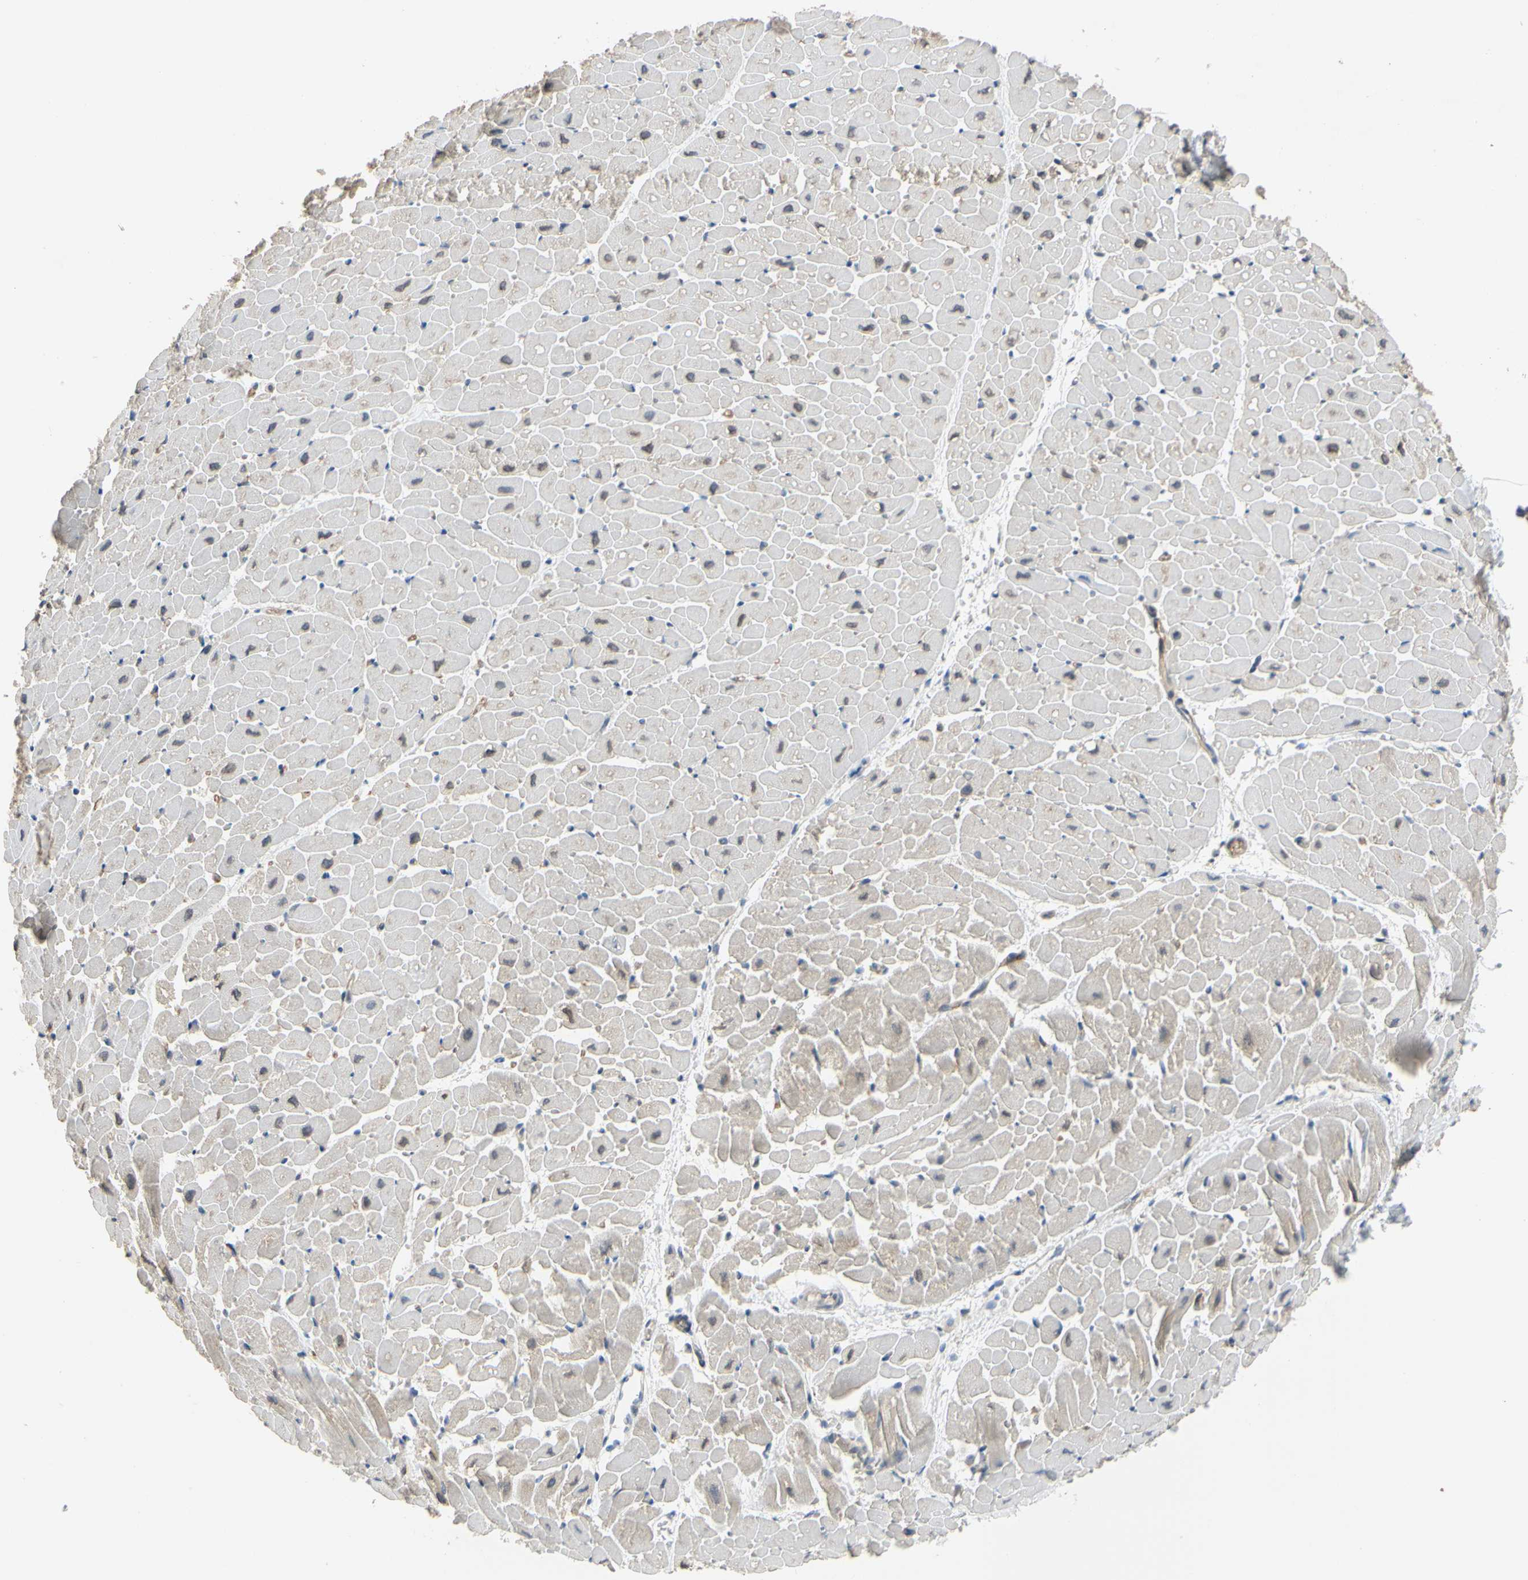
{"staining": {"intensity": "negative", "quantity": "none", "location": "none"}, "tissue": "heart muscle", "cell_type": "Cardiomyocytes", "image_type": "normal", "snomed": [{"axis": "morphology", "description": "Normal tissue, NOS"}, {"axis": "topography", "description": "Heart"}], "caption": "Human heart muscle stained for a protein using immunohistochemistry shows no positivity in cardiomyocytes.", "gene": "LHX9", "patient": {"sex": "male", "age": 45}}